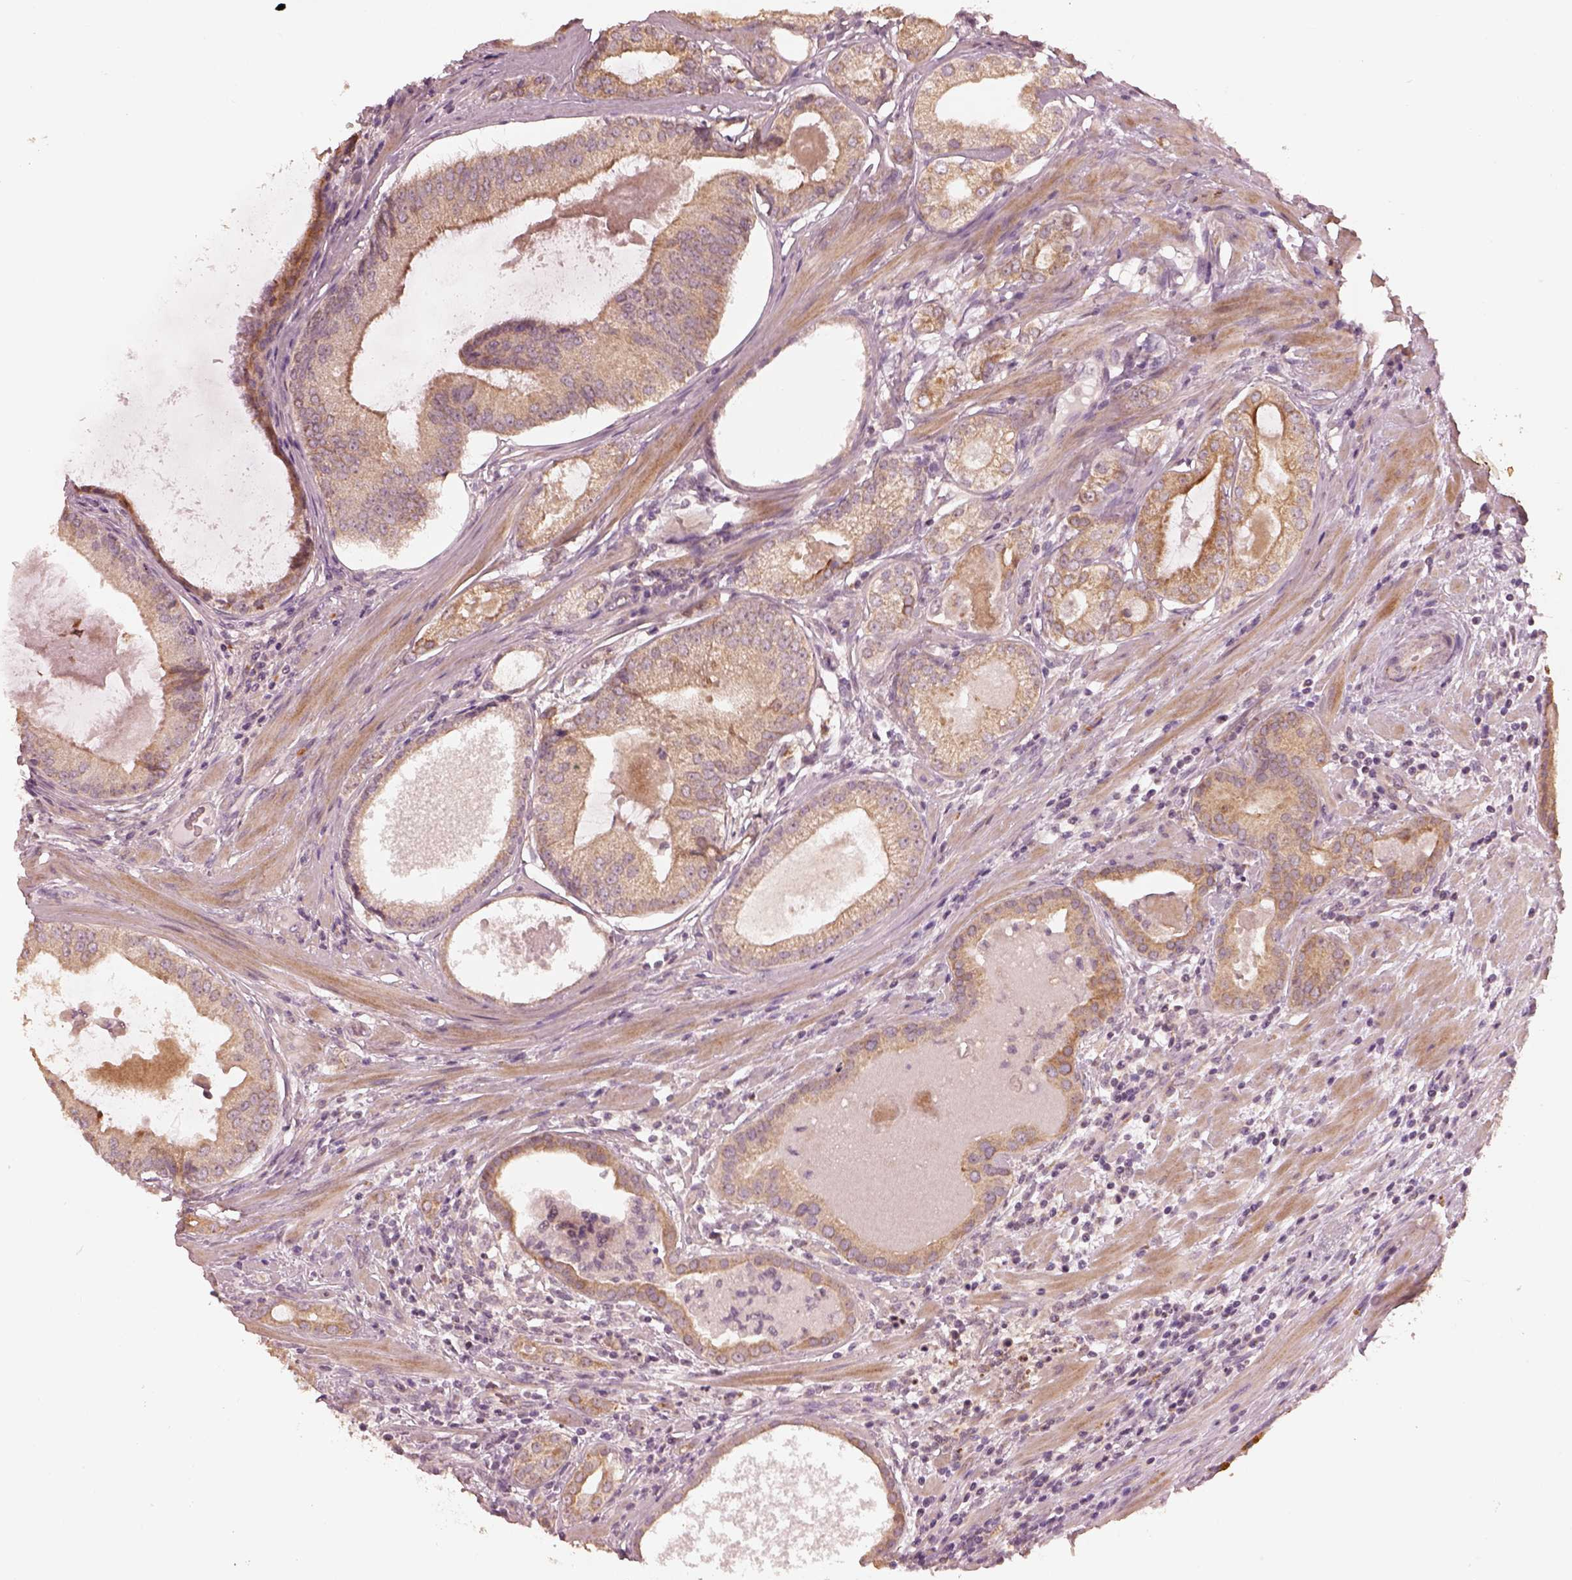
{"staining": {"intensity": "weak", "quantity": "25%-75%", "location": "cytoplasmic/membranous"}, "tissue": "prostate cancer", "cell_type": "Tumor cells", "image_type": "cancer", "snomed": [{"axis": "morphology", "description": "Adenocarcinoma, High grade"}, {"axis": "topography", "description": "Prostate and seminal vesicle, NOS"}], "caption": "Immunohistochemistry image of neoplastic tissue: human prostate adenocarcinoma (high-grade) stained using IHC shows low levels of weak protein expression localized specifically in the cytoplasmic/membranous of tumor cells, appearing as a cytoplasmic/membranous brown color.", "gene": "SLC25A46", "patient": {"sex": "male", "age": 62}}